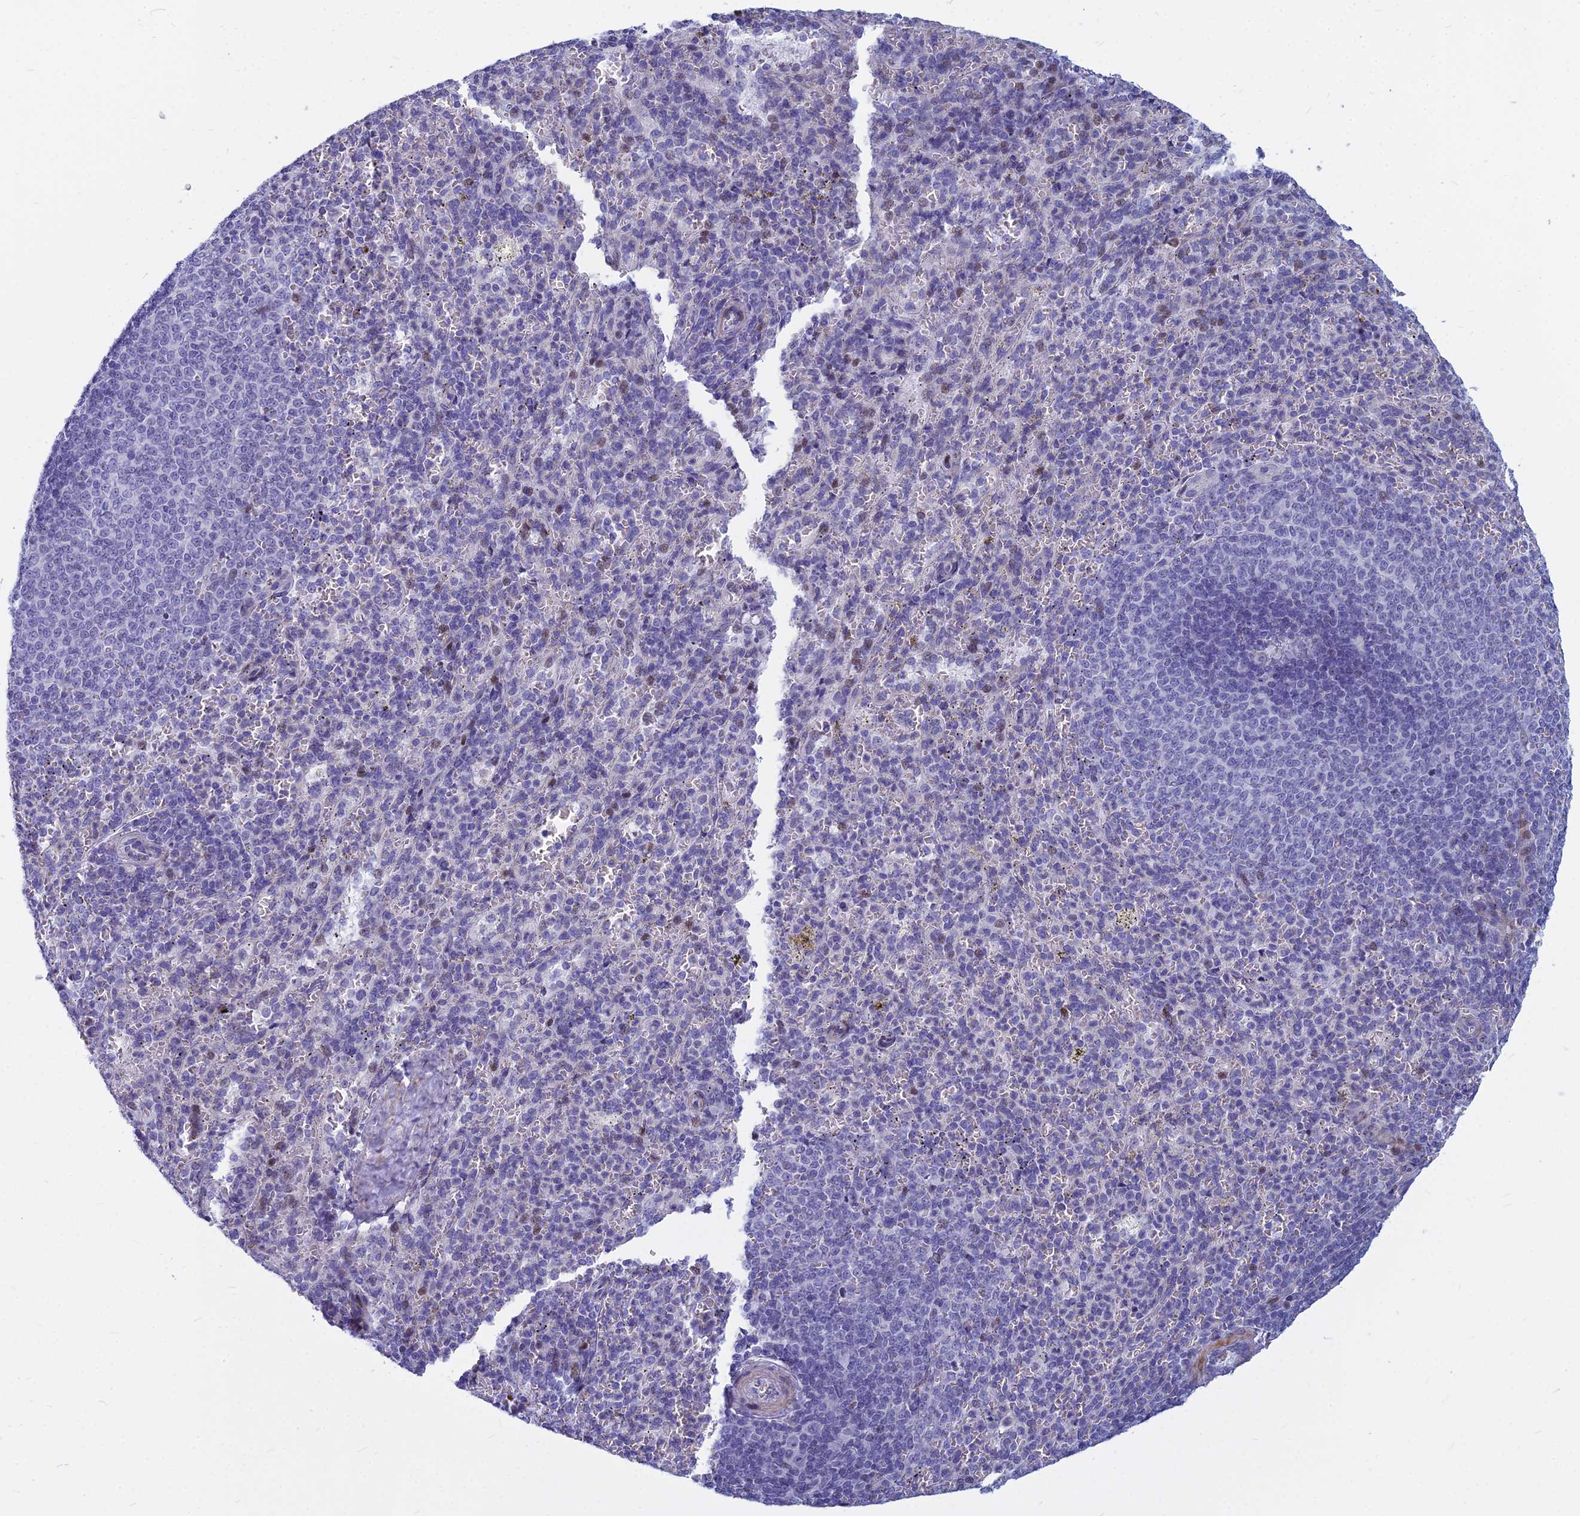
{"staining": {"intensity": "negative", "quantity": "none", "location": "none"}, "tissue": "spleen", "cell_type": "Cells in red pulp", "image_type": "normal", "snomed": [{"axis": "morphology", "description": "Normal tissue, NOS"}, {"axis": "topography", "description": "Spleen"}], "caption": "This is an immunohistochemistry micrograph of benign human spleen. There is no expression in cells in red pulp.", "gene": "MYBPC2", "patient": {"sex": "female", "age": 21}}